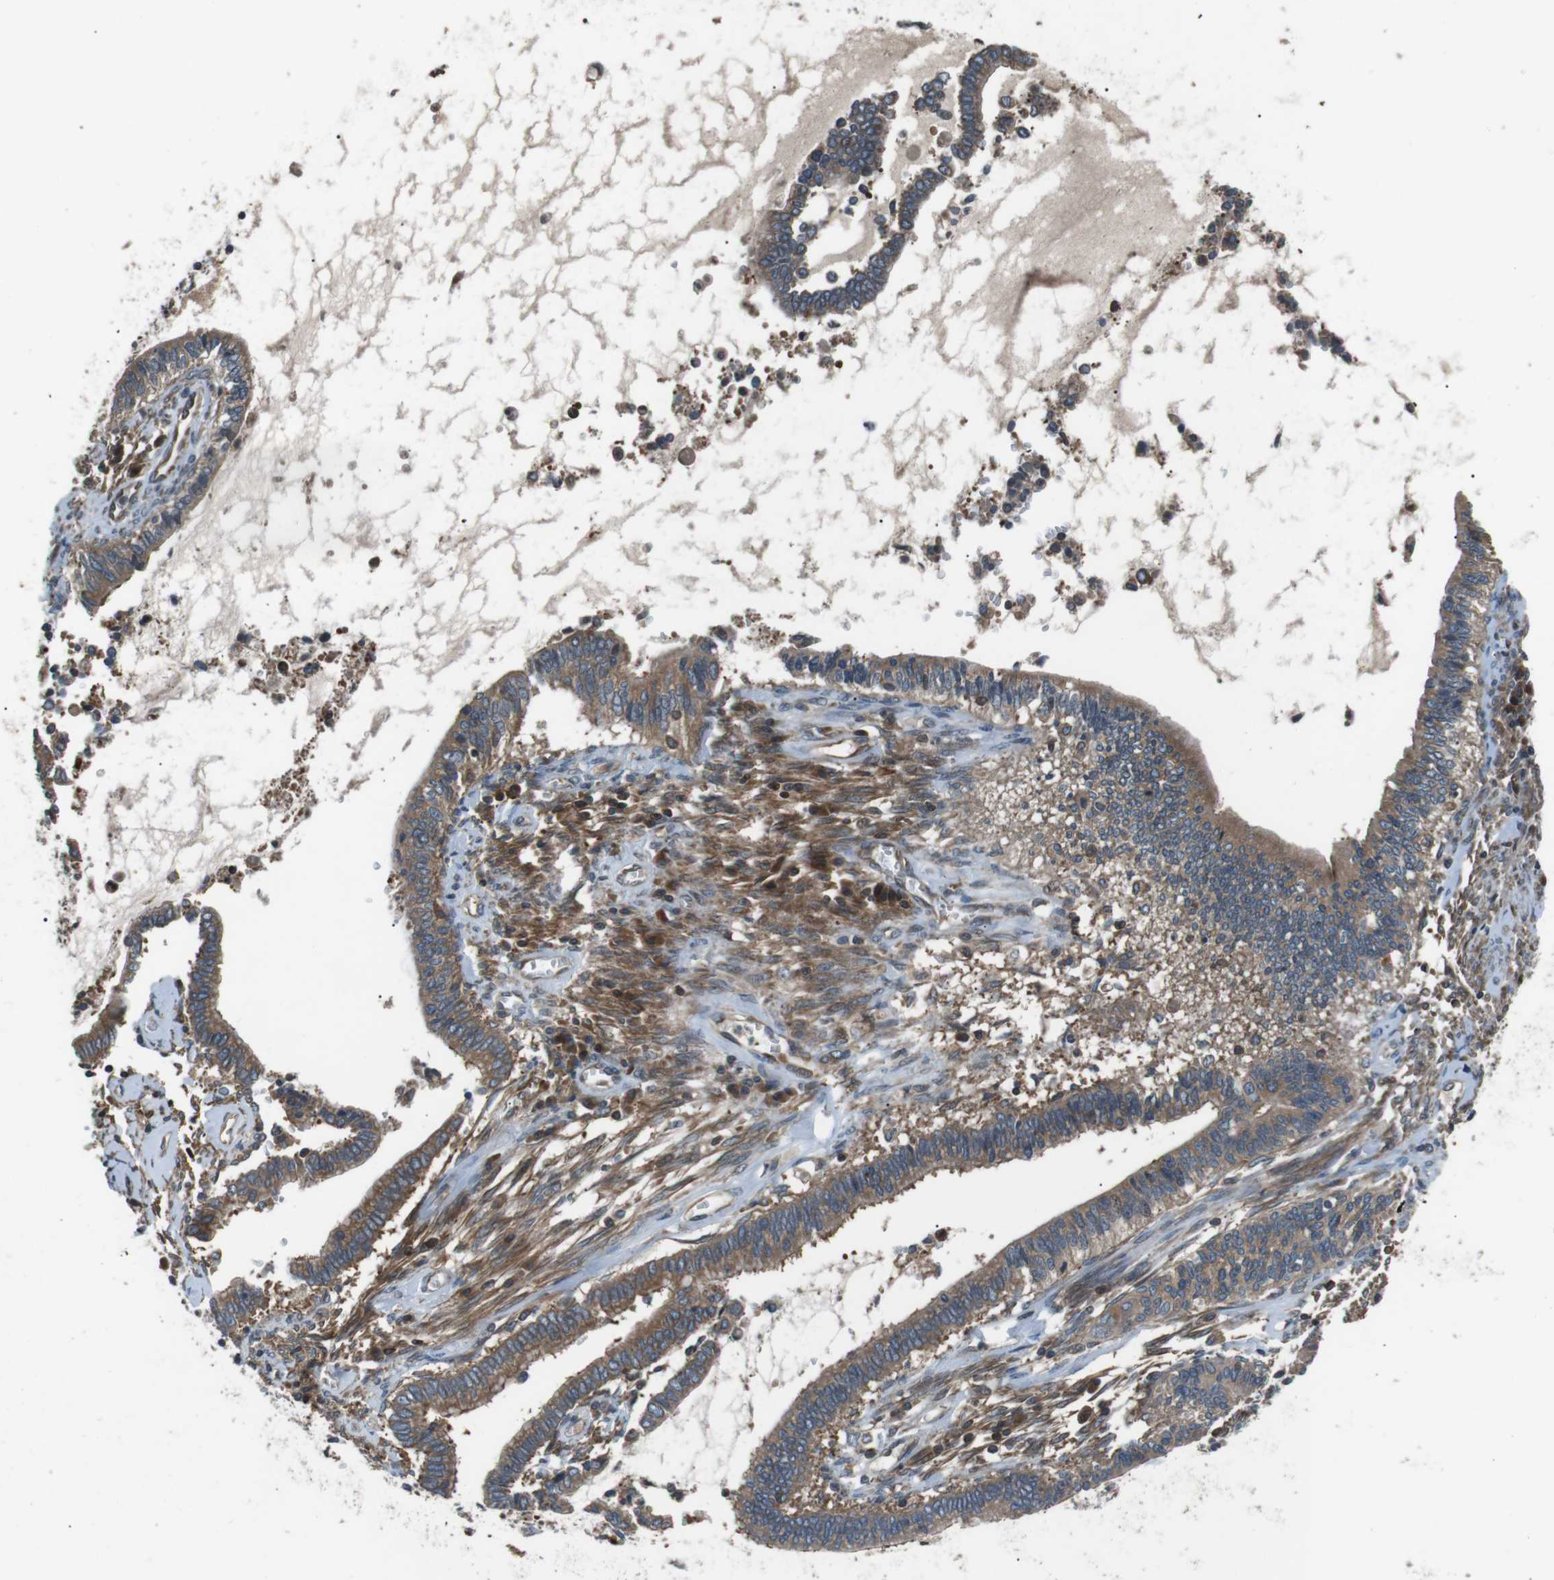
{"staining": {"intensity": "moderate", "quantity": ">75%", "location": "cytoplasmic/membranous"}, "tissue": "cervical cancer", "cell_type": "Tumor cells", "image_type": "cancer", "snomed": [{"axis": "morphology", "description": "Adenocarcinoma, NOS"}, {"axis": "topography", "description": "Cervix"}], "caption": "High-power microscopy captured an IHC histopathology image of cervical cancer (adenocarcinoma), revealing moderate cytoplasmic/membranous positivity in about >75% of tumor cells.", "gene": "GPR161", "patient": {"sex": "female", "age": 44}}